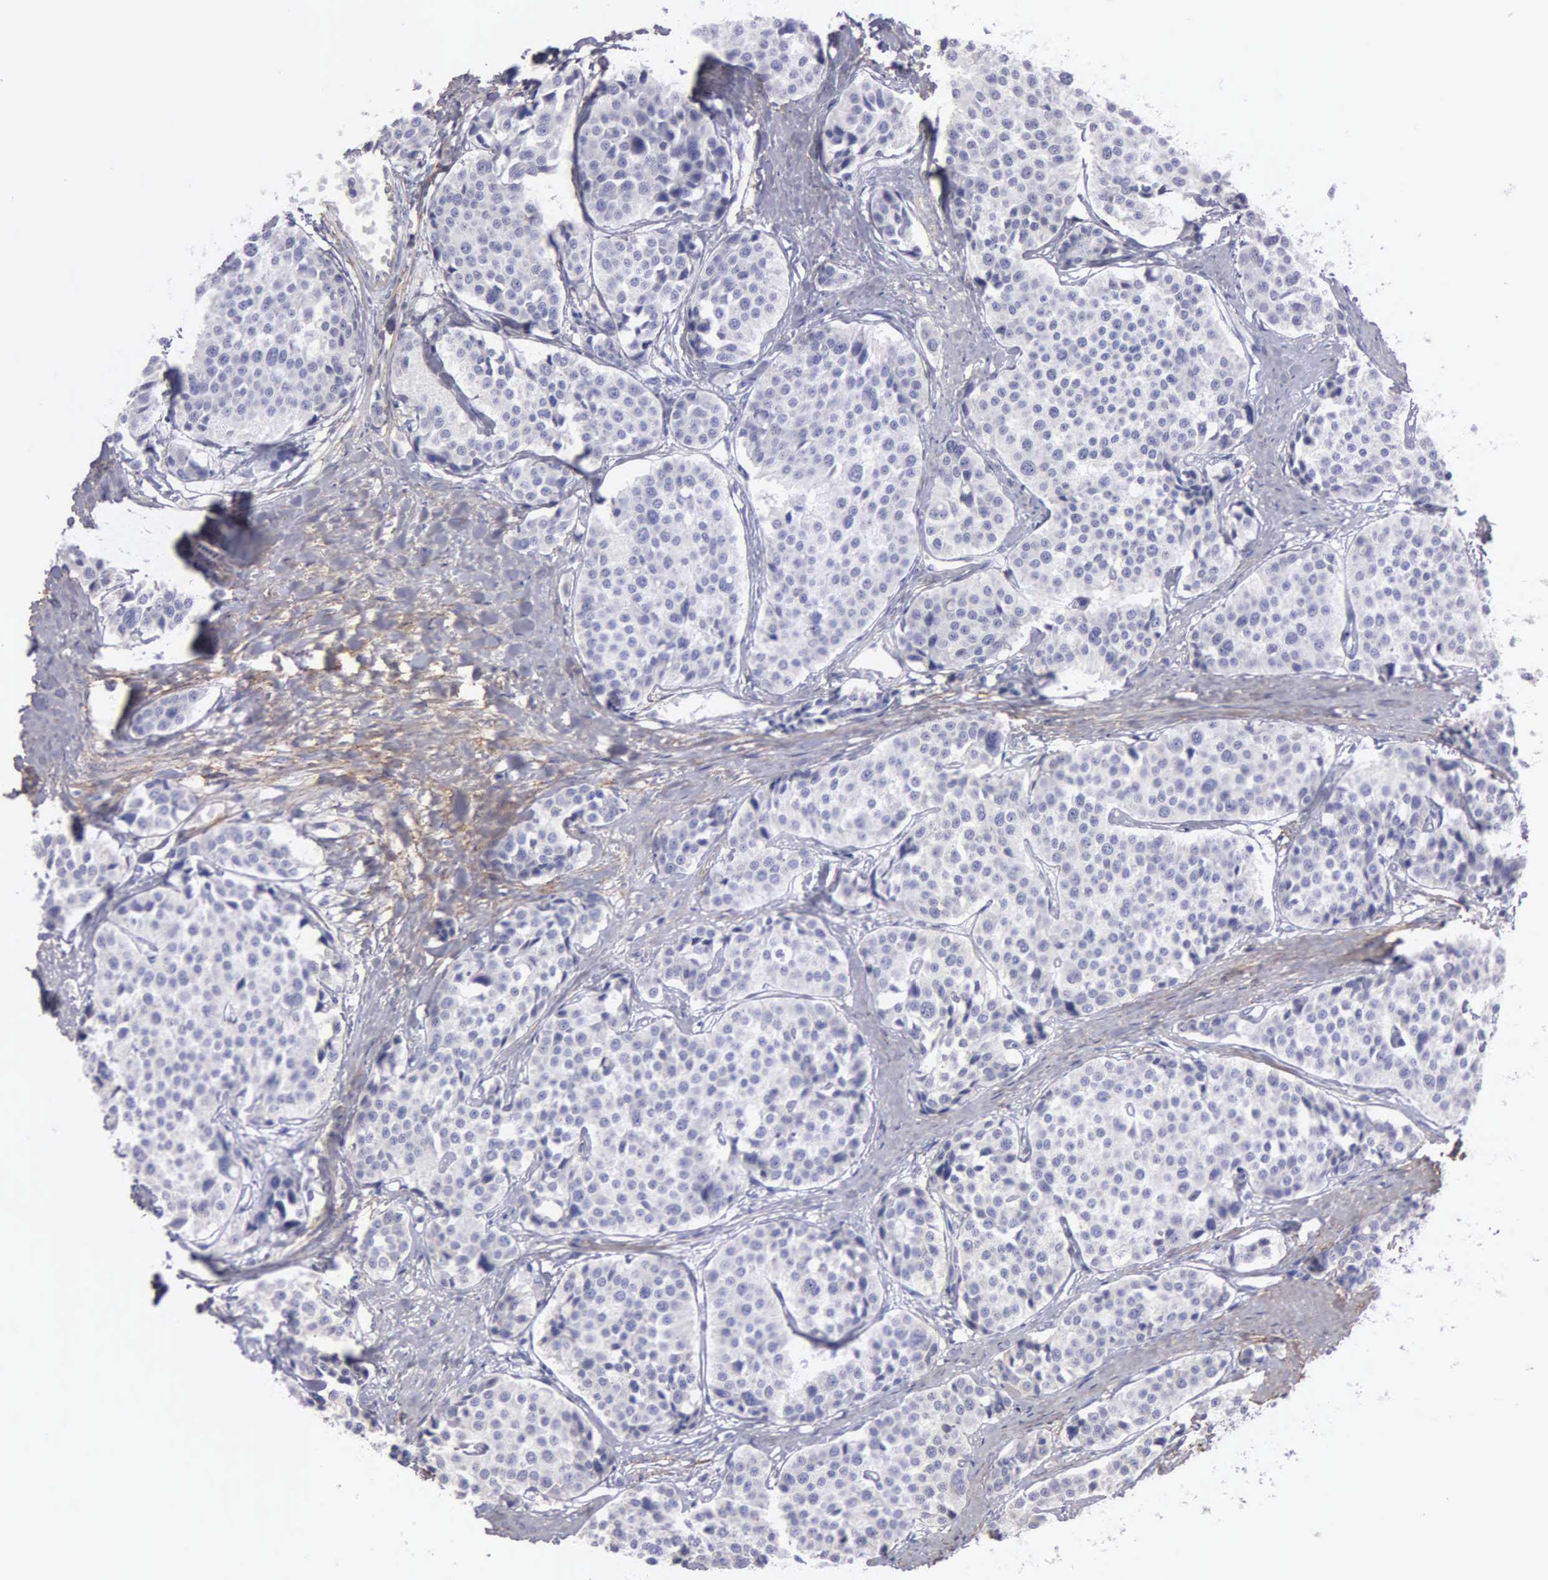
{"staining": {"intensity": "negative", "quantity": "none", "location": "none"}, "tissue": "carcinoid", "cell_type": "Tumor cells", "image_type": "cancer", "snomed": [{"axis": "morphology", "description": "Carcinoid, malignant, NOS"}, {"axis": "topography", "description": "Small intestine"}], "caption": "High magnification brightfield microscopy of carcinoid stained with DAB (3,3'-diaminobenzidine) (brown) and counterstained with hematoxylin (blue): tumor cells show no significant positivity.", "gene": "FBLN5", "patient": {"sex": "male", "age": 60}}